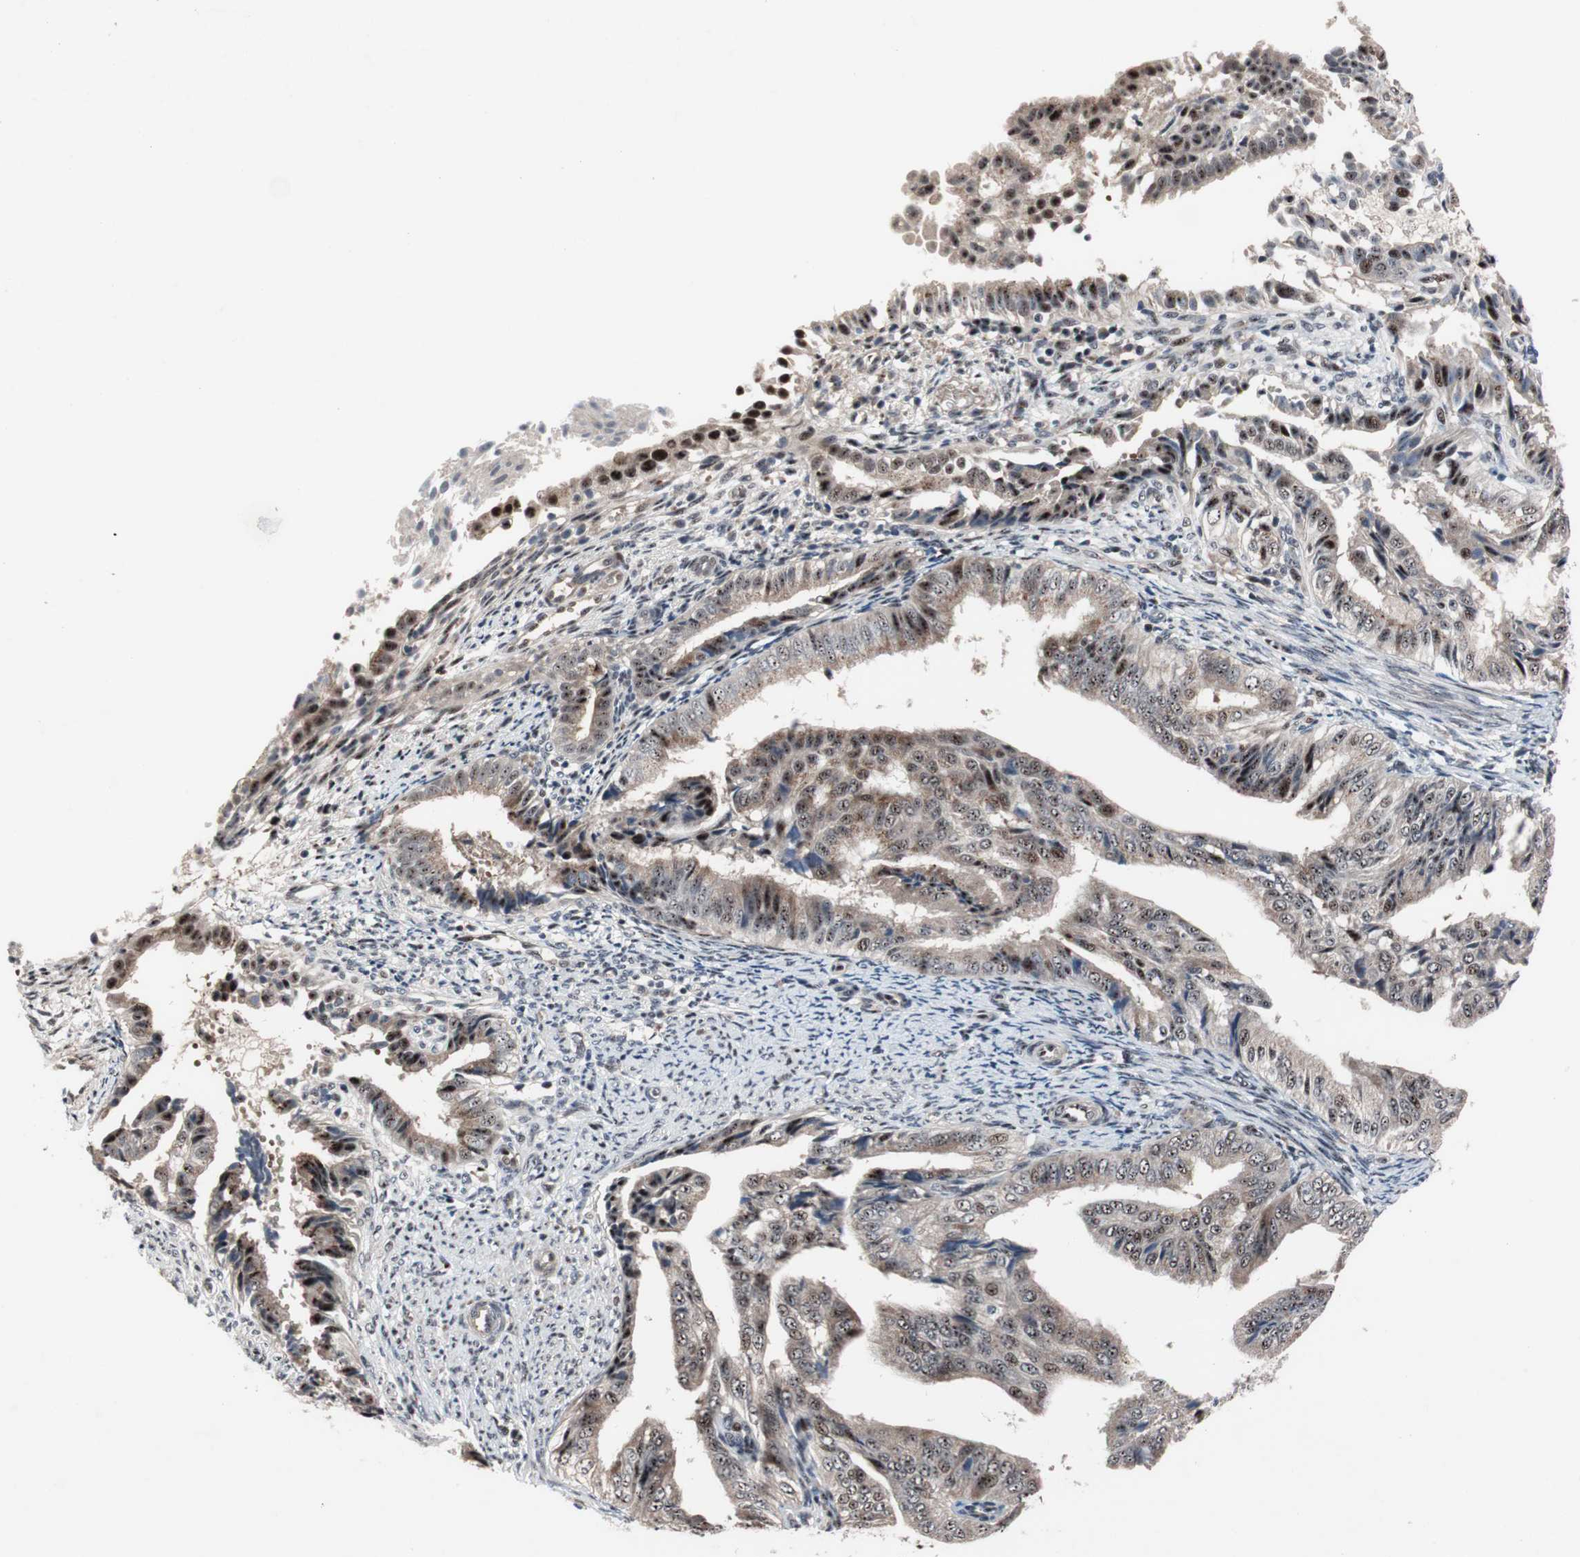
{"staining": {"intensity": "moderate", "quantity": ">75%", "location": "cytoplasmic/membranous,nuclear"}, "tissue": "endometrial cancer", "cell_type": "Tumor cells", "image_type": "cancer", "snomed": [{"axis": "morphology", "description": "Adenocarcinoma, NOS"}, {"axis": "topography", "description": "Endometrium"}], "caption": "Endometrial cancer stained with a brown dye demonstrates moderate cytoplasmic/membranous and nuclear positive staining in about >75% of tumor cells.", "gene": "SOX7", "patient": {"sex": "female", "age": 58}}